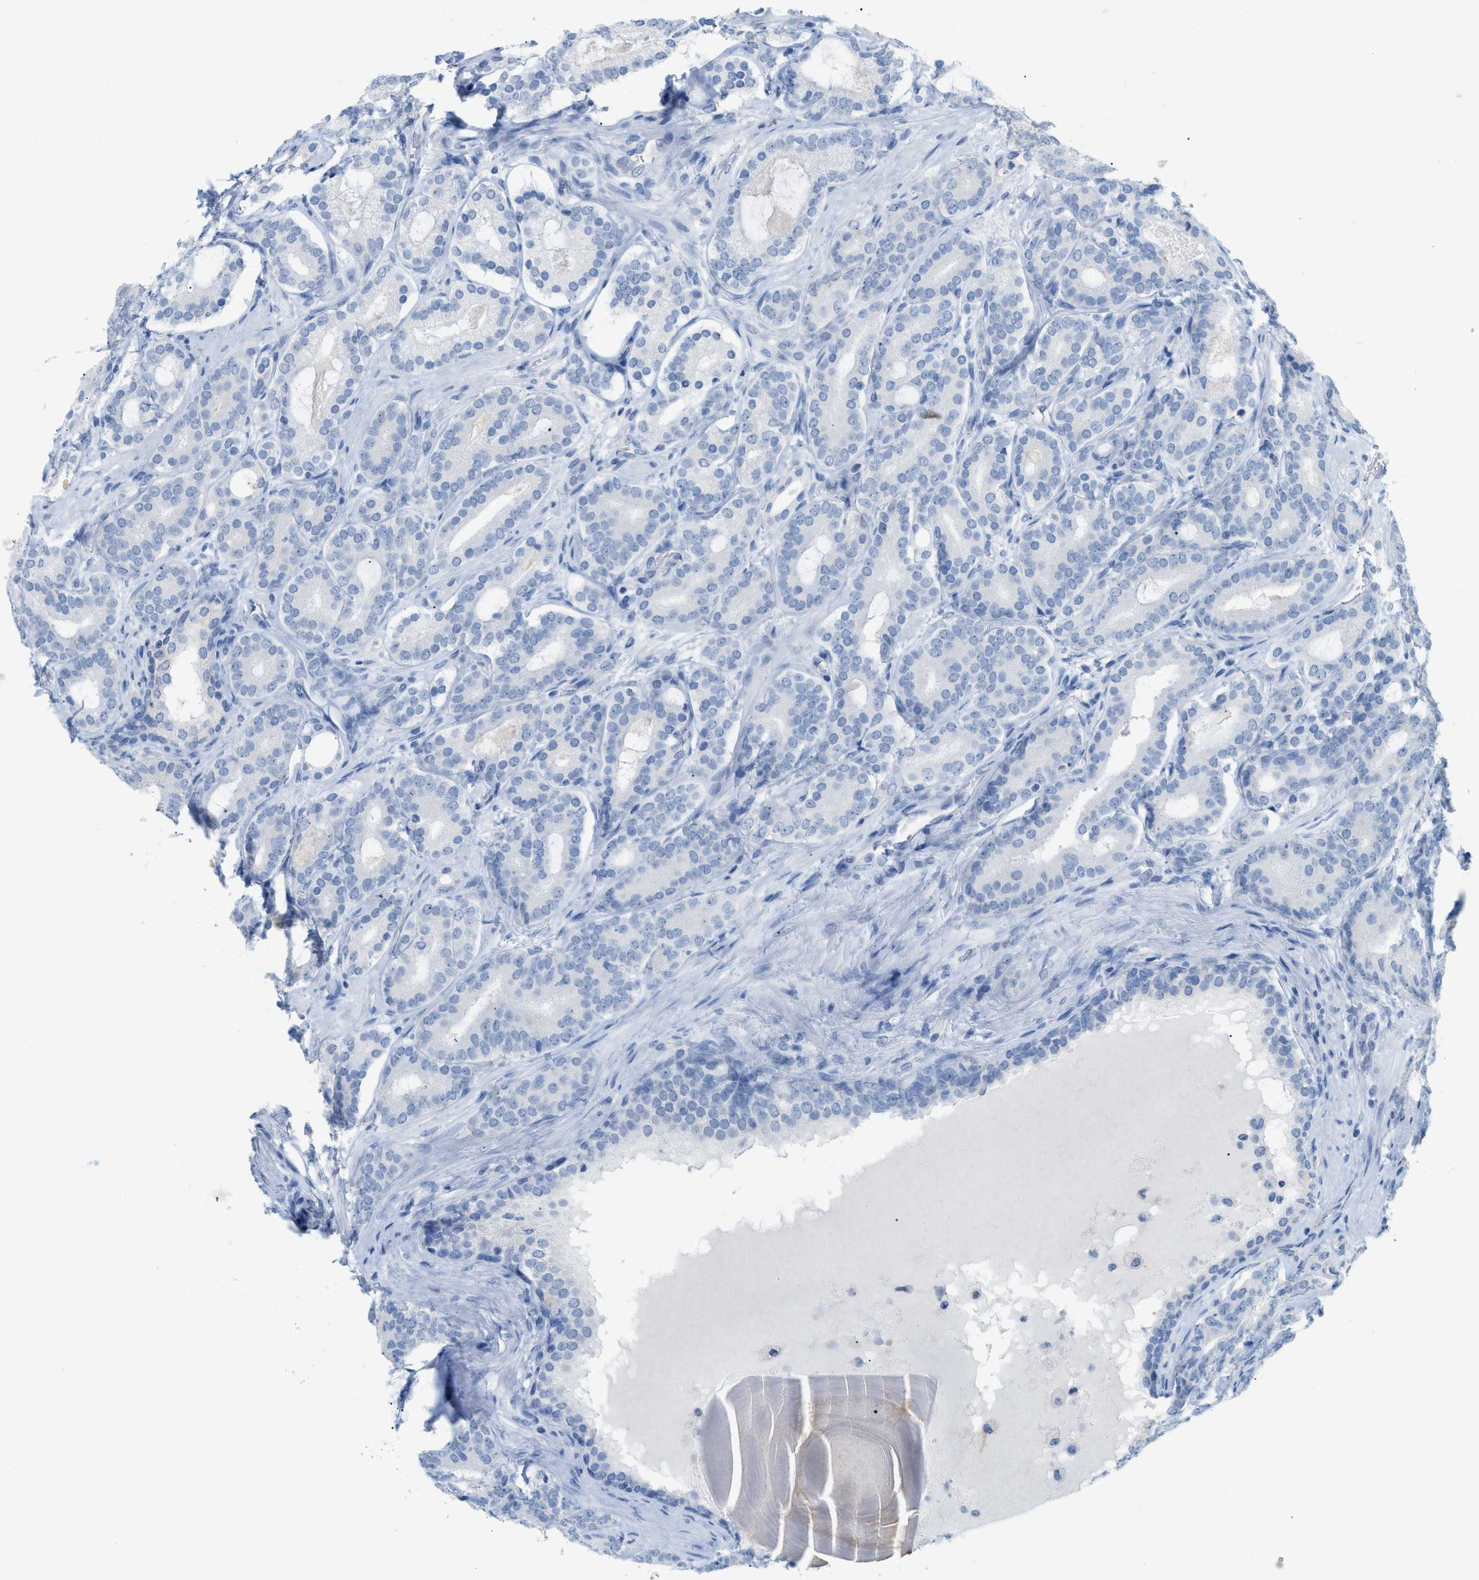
{"staining": {"intensity": "negative", "quantity": "none", "location": "none"}, "tissue": "prostate cancer", "cell_type": "Tumor cells", "image_type": "cancer", "snomed": [{"axis": "morphology", "description": "Adenocarcinoma, High grade"}, {"axis": "topography", "description": "Prostate"}], "caption": "Tumor cells show no significant protein positivity in prostate cancer.", "gene": "PAPPA", "patient": {"sex": "male", "age": 60}}